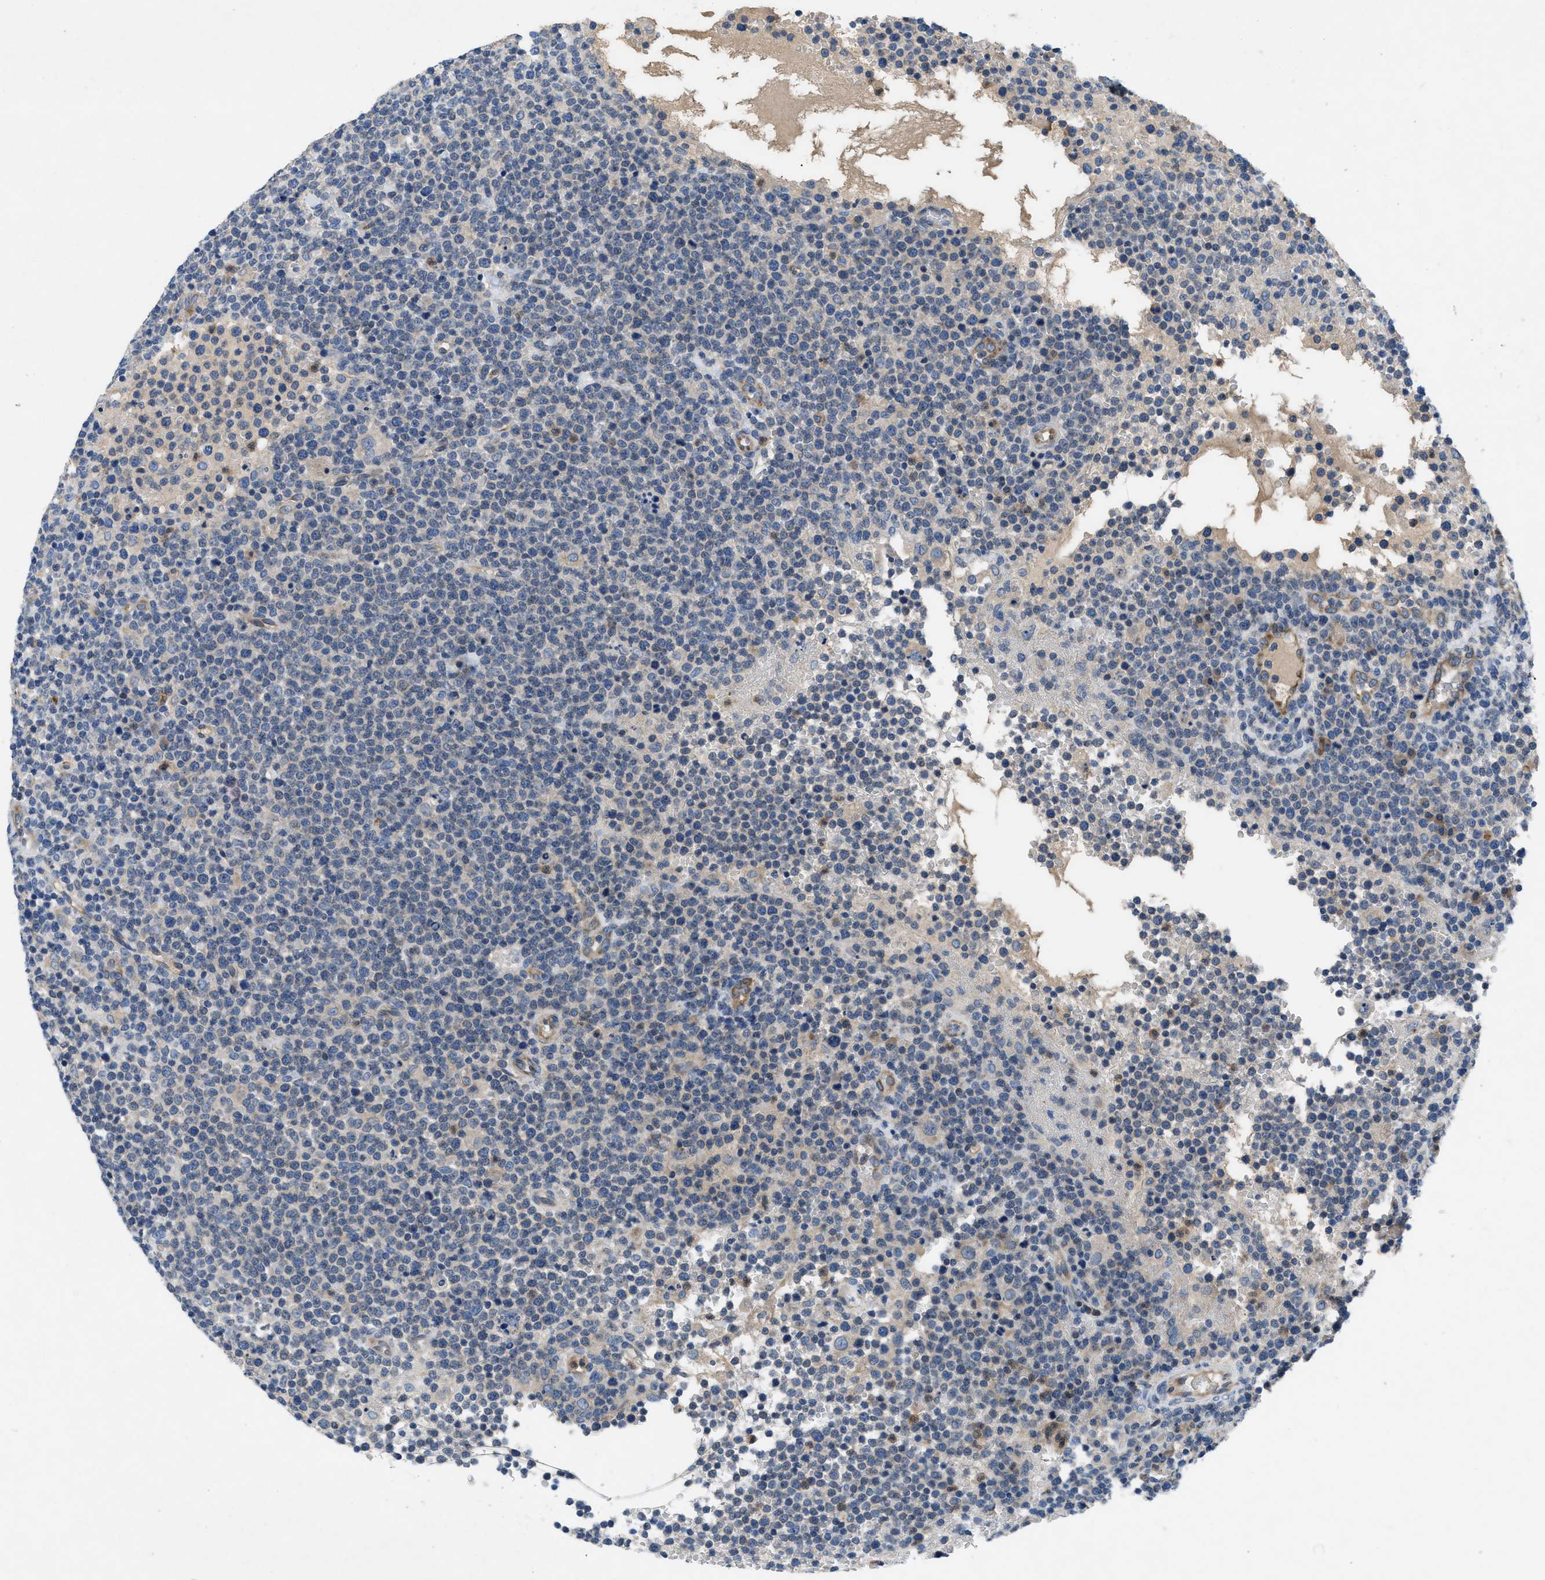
{"staining": {"intensity": "negative", "quantity": "none", "location": "none"}, "tissue": "lymphoma", "cell_type": "Tumor cells", "image_type": "cancer", "snomed": [{"axis": "morphology", "description": "Malignant lymphoma, non-Hodgkin's type, High grade"}, {"axis": "topography", "description": "Lymph node"}], "caption": "High power microscopy histopathology image of an immunohistochemistry (IHC) micrograph of lymphoma, revealing no significant staining in tumor cells.", "gene": "PGR", "patient": {"sex": "male", "age": 61}}